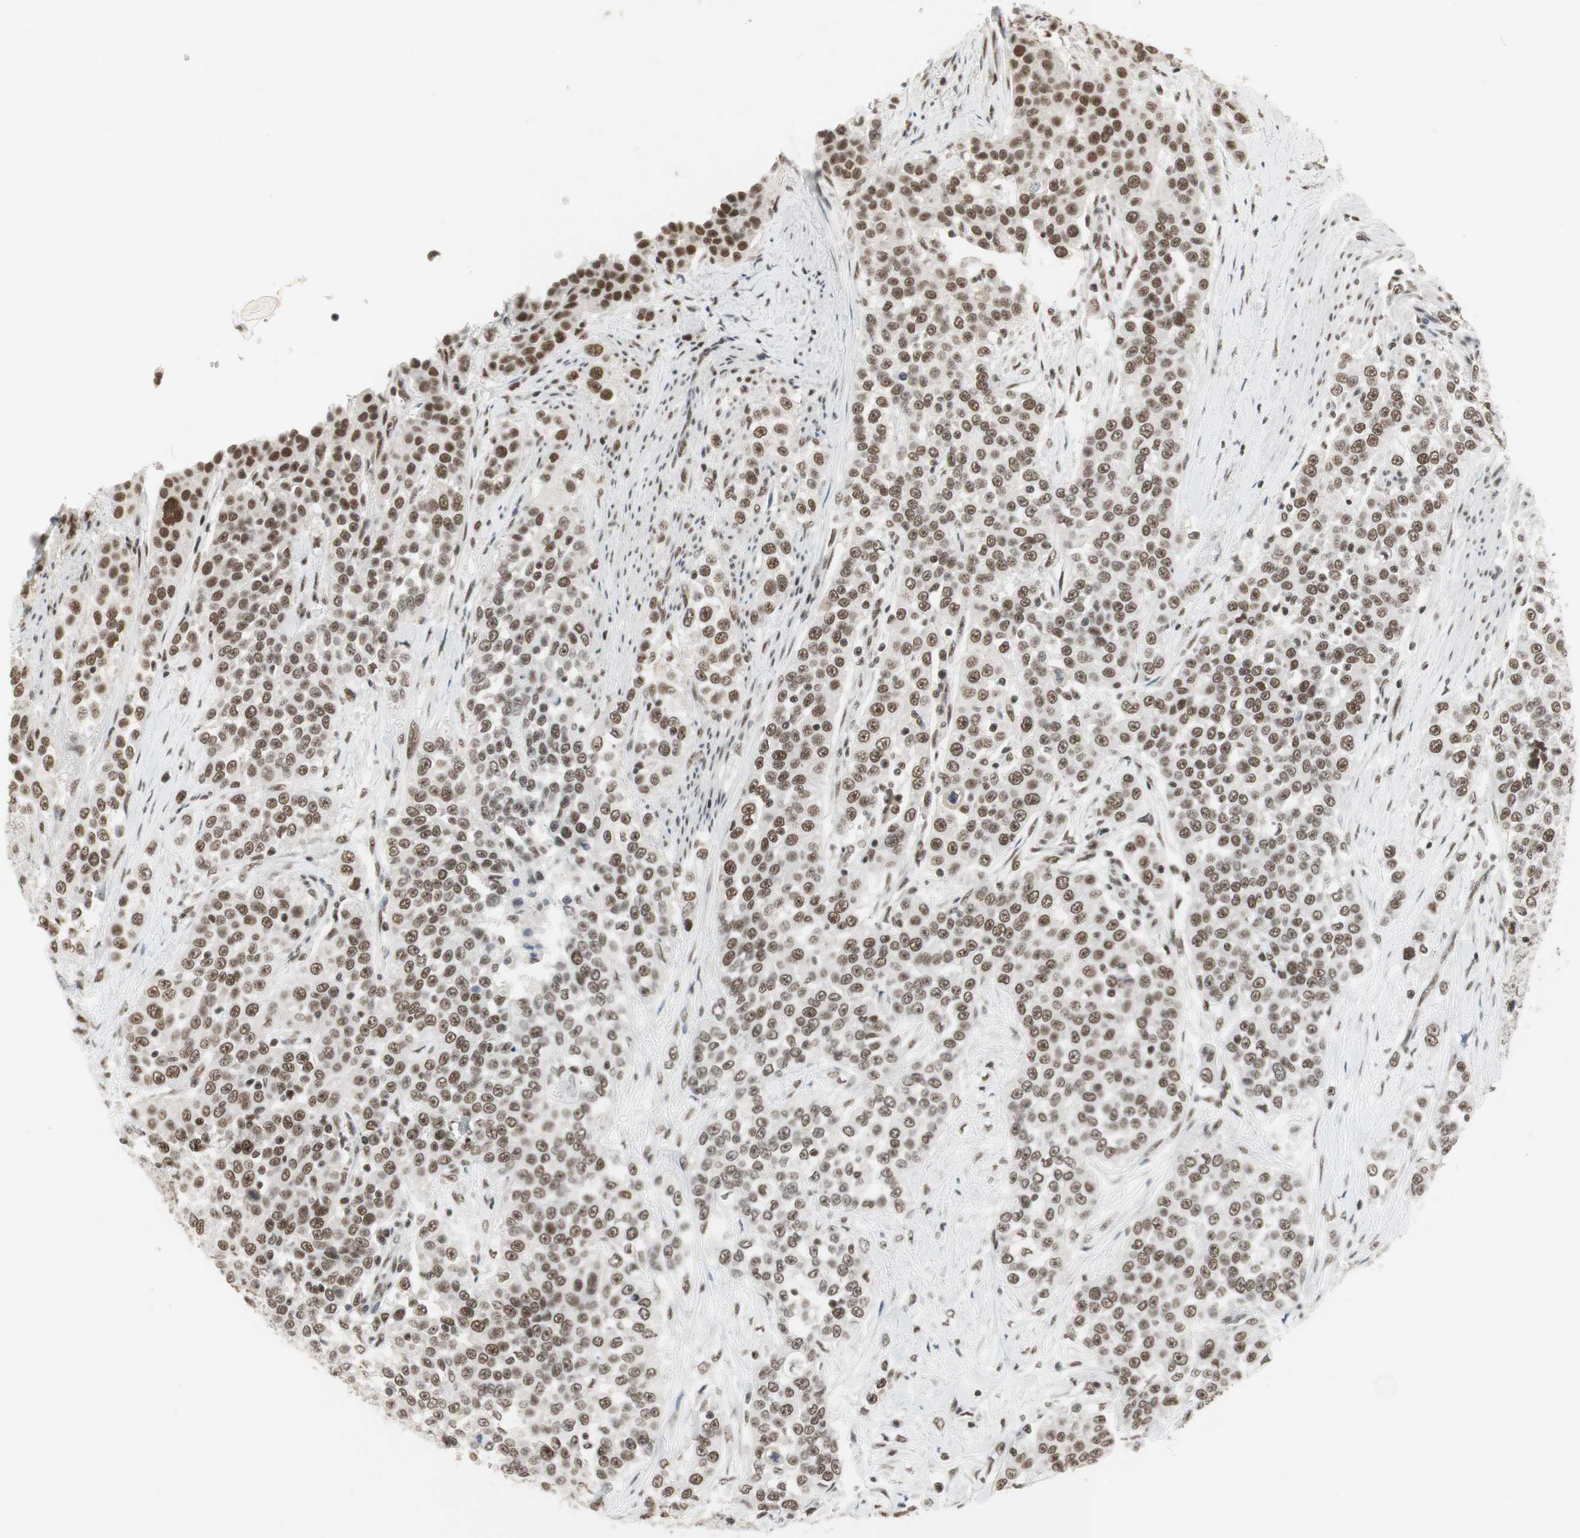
{"staining": {"intensity": "strong", "quantity": ">75%", "location": "nuclear"}, "tissue": "urothelial cancer", "cell_type": "Tumor cells", "image_type": "cancer", "snomed": [{"axis": "morphology", "description": "Urothelial carcinoma, High grade"}, {"axis": "topography", "description": "Urinary bladder"}], "caption": "This is a micrograph of IHC staining of high-grade urothelial carcinoma, which shows strong staining in the nuclear of tumor cells.", "gene": "RTF1", "patient": {"sex": "female", "age": 80}}